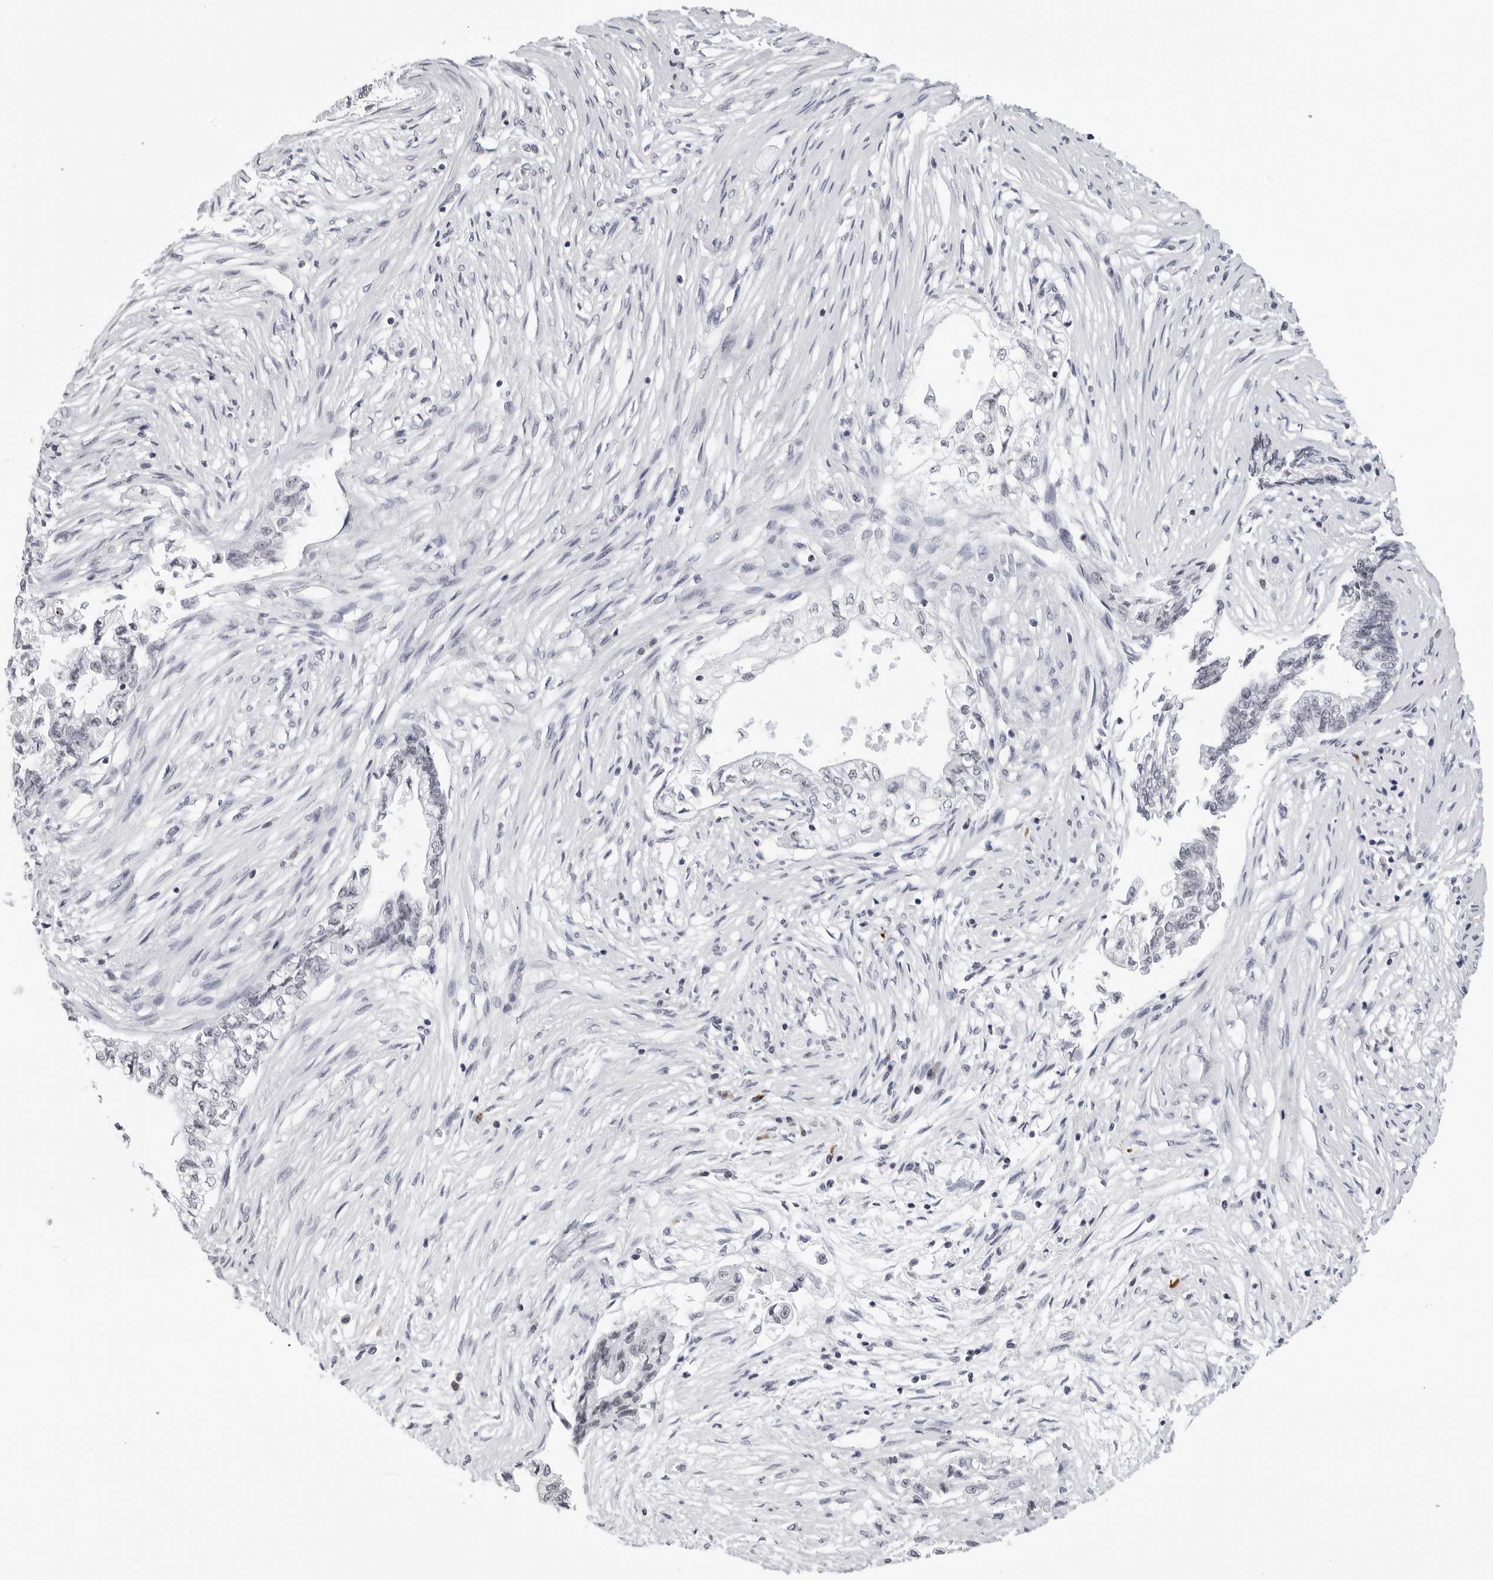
{"staining": {"intensity": "negative", "quantity": "none", "location": "none"}, "tissue": "pancreatic cancer", "cell_type": "Tumor cells", "image_type": "cancer", "snomed": [{"axis": "morphology", "description": "Adenocarcinoma, NOS"}, {"axis": "topography", "description": "Pancreas"}], "caption": "Pancreatic adenocarcinoma was stained to show a protein in brown. There is no significant staining in tumor cells.", "gene": "GNL2", "patient": {"sex": "male", "age": 72}}